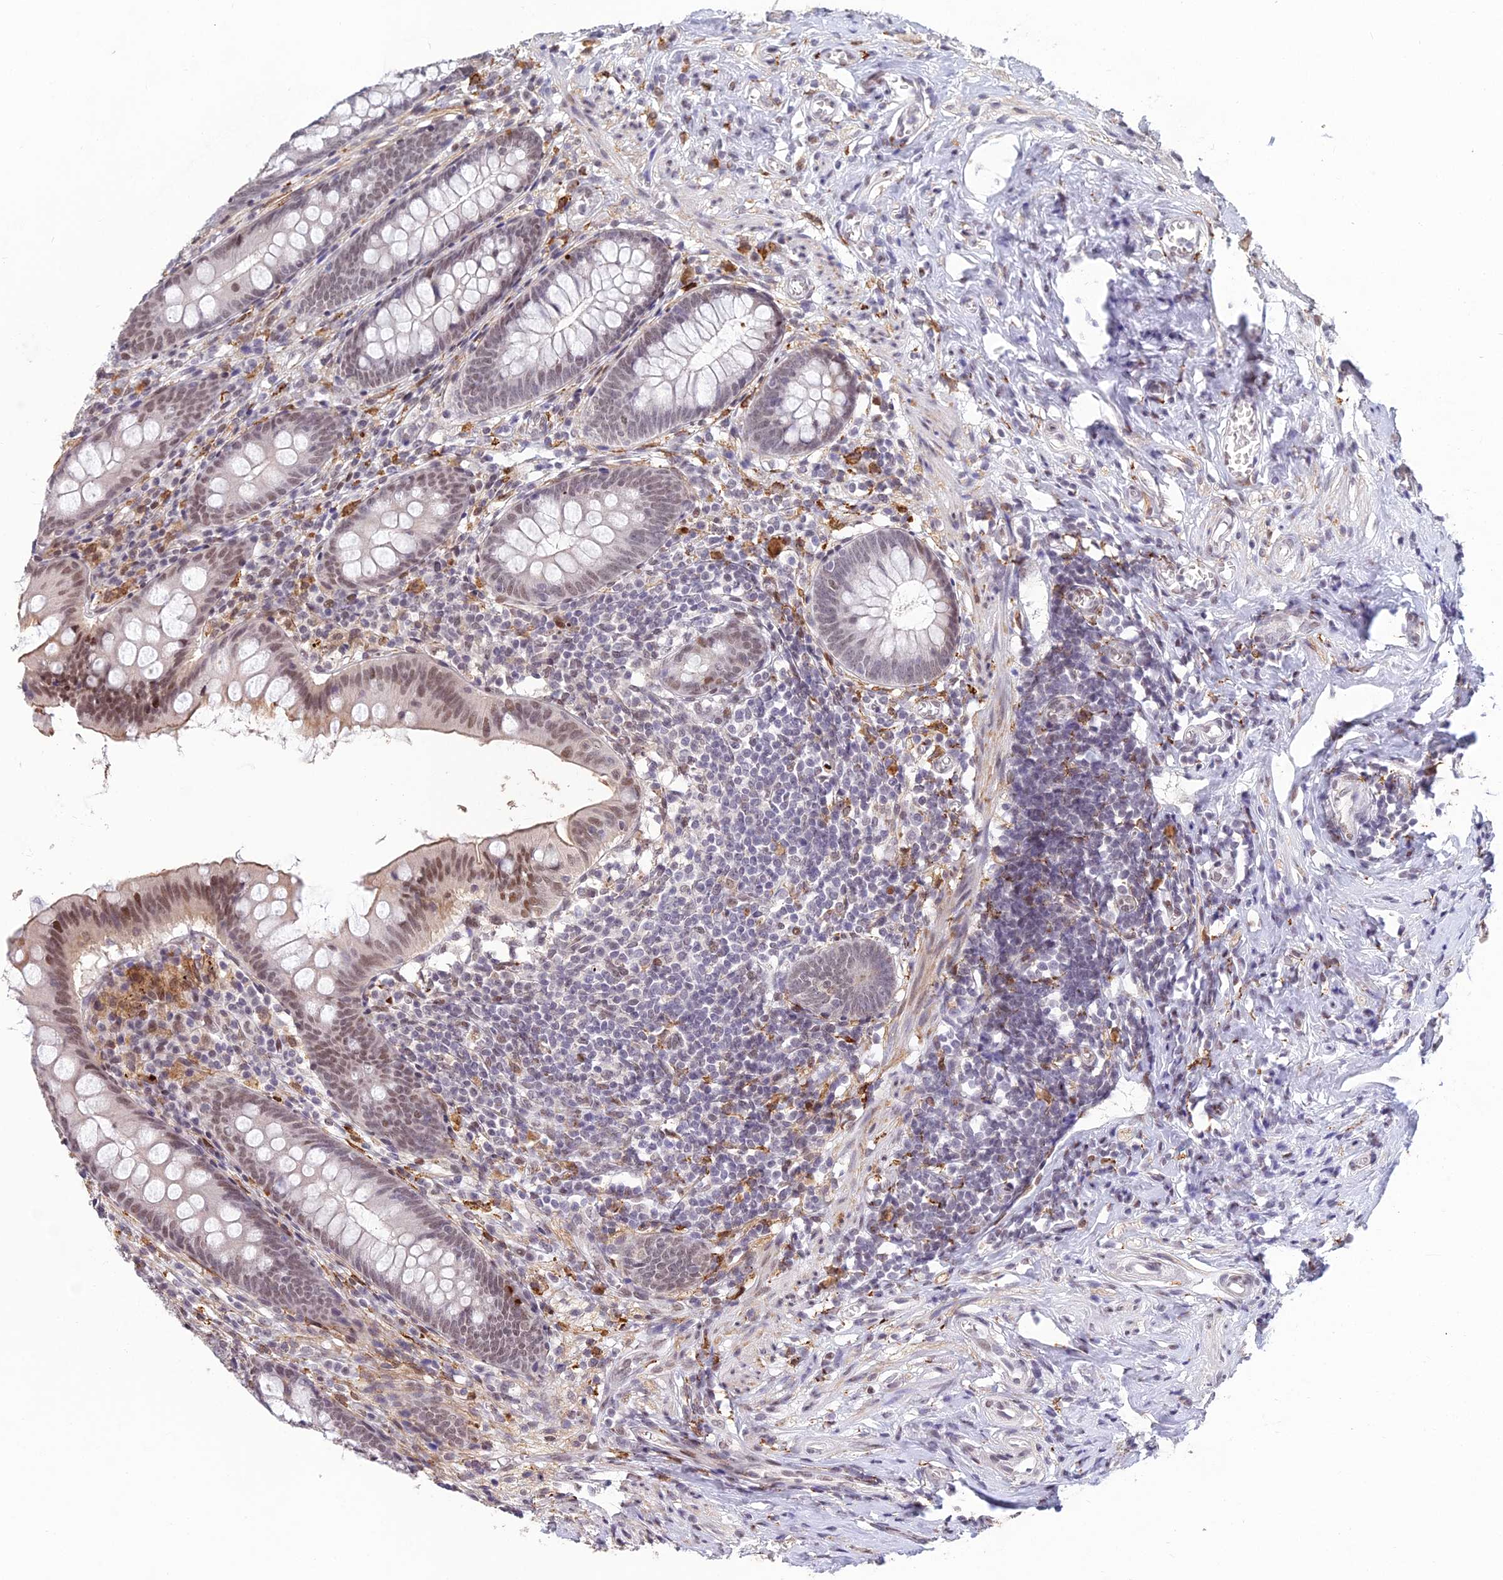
{"staining": {"intensity": "moderate", "quantity": "25%-75%", "location": "nuclear"}, "tissue": "appendix", "cell_type": "Glandular cells", "image_type": "normal", "snomed": [{"axis": "morphology", "description": "Normal tissue, NOS"}, {"axis": "topography", "description": "Appendix"}], "caption": "Moderate nuclear expression is appreciated in about 25%-75% of glandular cells in unremarkable appendix. (Brightfield microscopy of DAB IHC at high magnification).", "gene": "ABHD17A", "patient": {"sex": "female", "age": 51}}